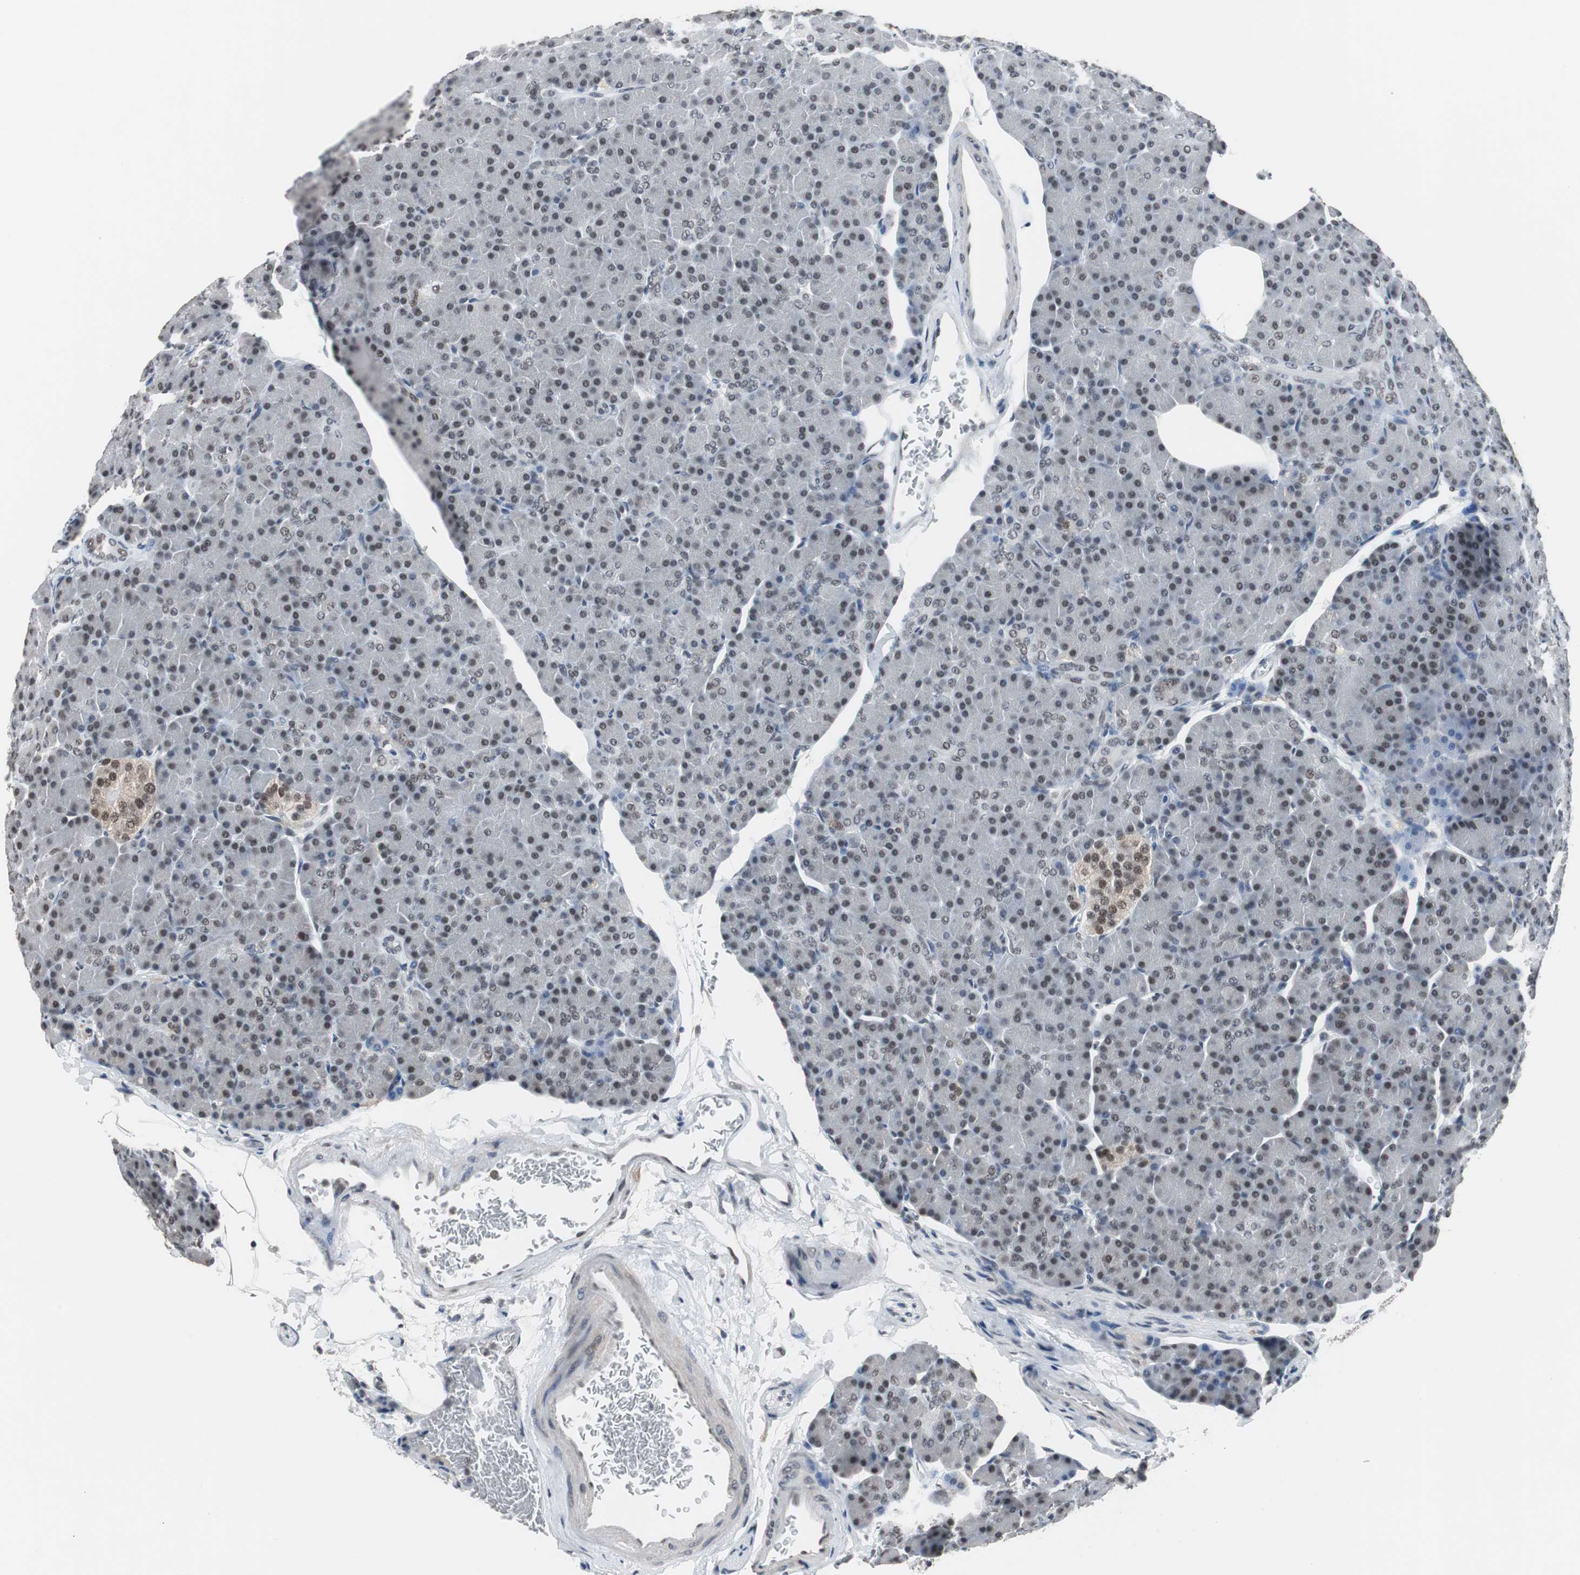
{"staining": {"intensity": "weak", "quantity": "25%-75%", "location": "nuclear"}, "tissue": "pancreas", "cell_type": "Exocrine glandular cells", "image_type": "normal", "snomed": [{"axis": "morphology", "description": "Normal tissue, NOS"}, {"axis": "topography", "description": "Pancreas"}], "caption": "Protein expression by IHC shows weak nuclear staining in approximately 25%-75% of exocrine glandular cells in normal pancreas. The staining was performed using DAB (3,3'-diaminobenzidine), with brown indicating positive protein expression. Nuclei are stained blue with hematoxylin.", "gene": "TAF7", "patient": {"sex": "female", "age": 43}}